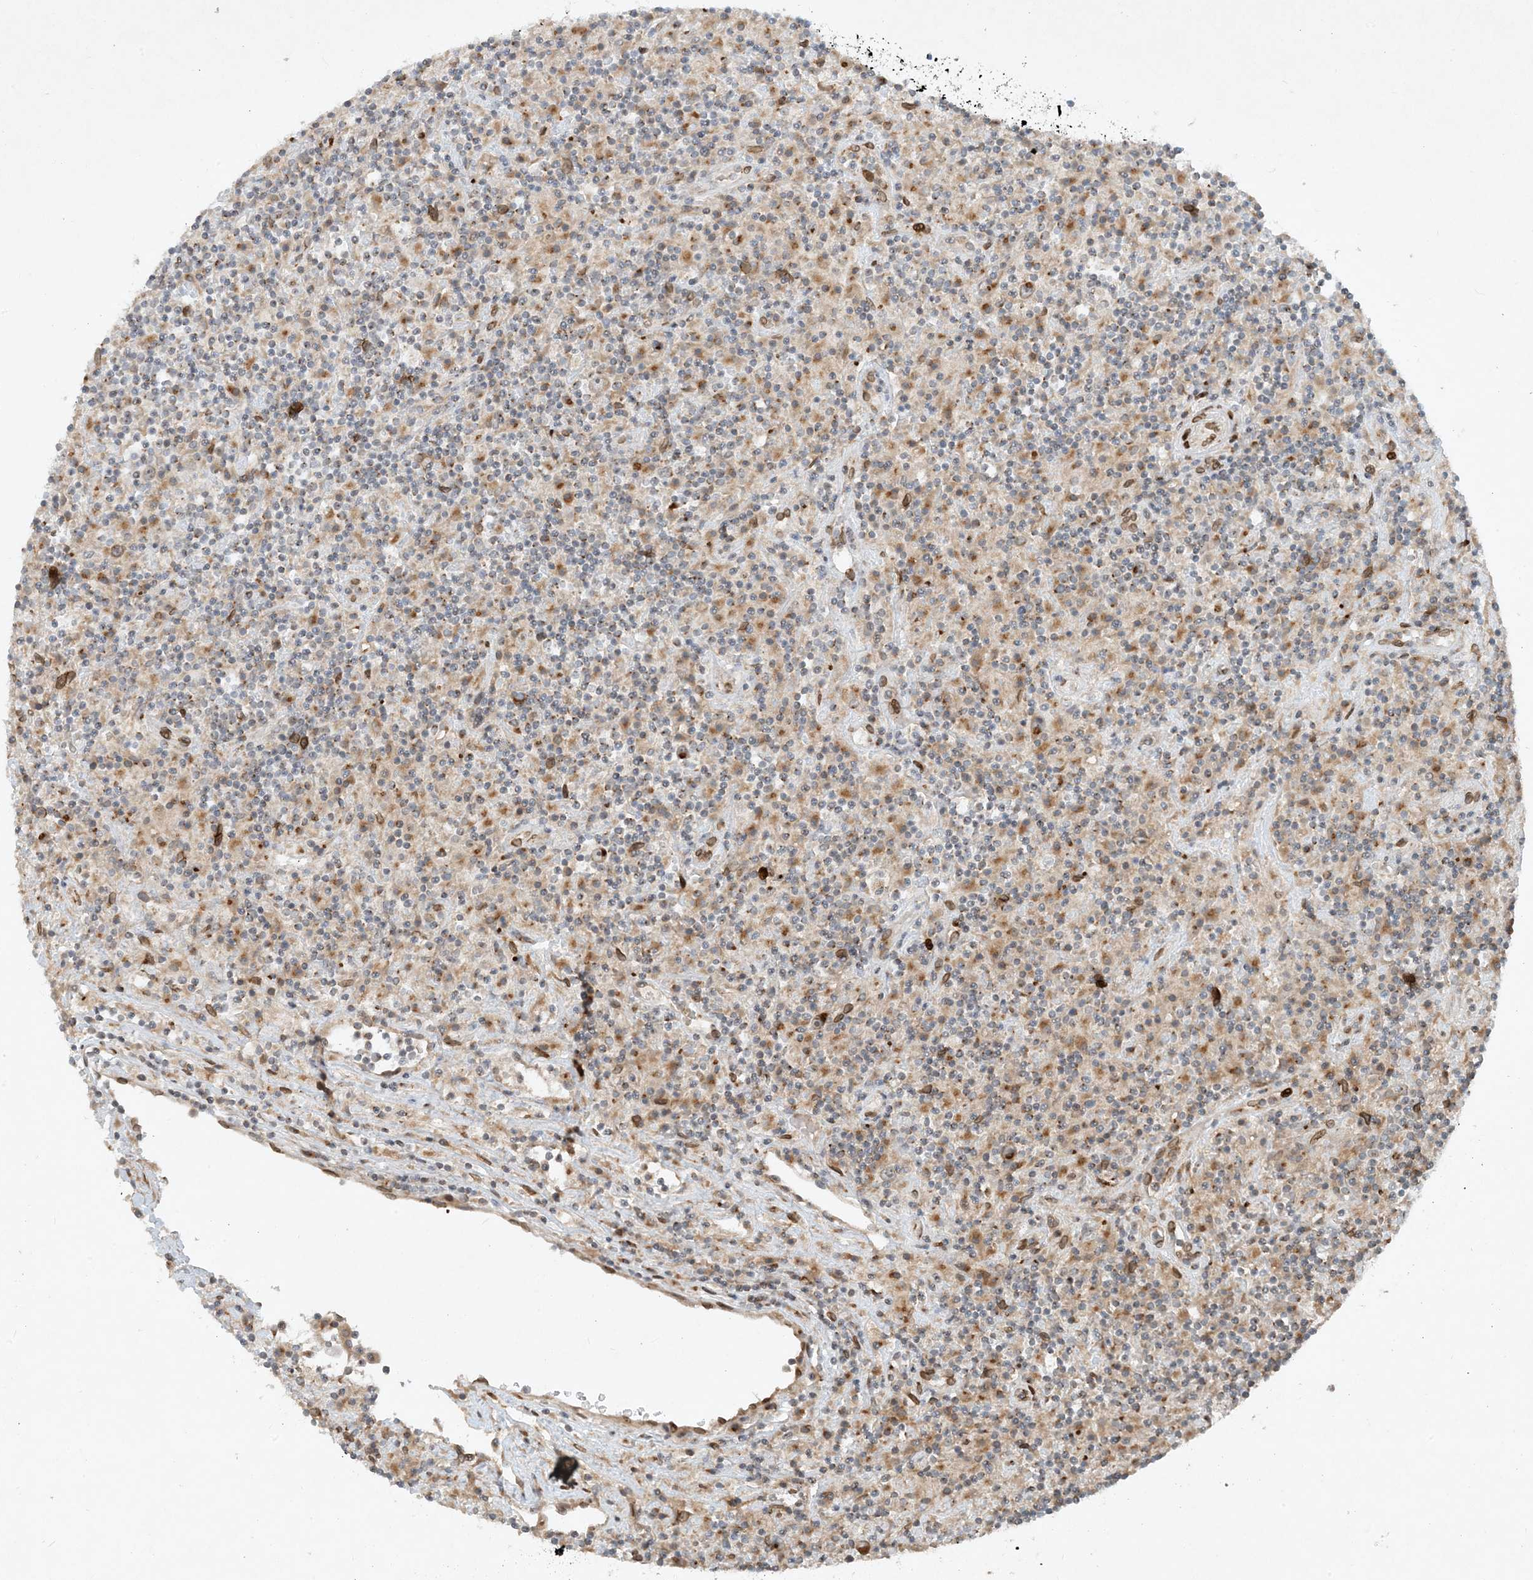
{"staining": {"intensity": "weak", "quantity": ">75%", "location": "cytoplasmic/membranous"}, "tissue": "lymphoma", "cell_type": "Tumor cells", "image_type": "cancer", "snomed": [{"axis": "morphology", "description": "Hodgkin's disease, NOS"}, {"axis": "topography", "description": "Lymph node"}], "caption": "Hodgkin's disease was stained to show a protein in brown. There is low levels of weak cytoplasmic/membranous positivity in about >75% of tumor cells. (DAB (3,3'-diaminobenzidine) IHC, brown staining for protein, blue staining for nuclei).", "gene": "SLC35A2", "patient": {"sex": "male", "age": 70}}